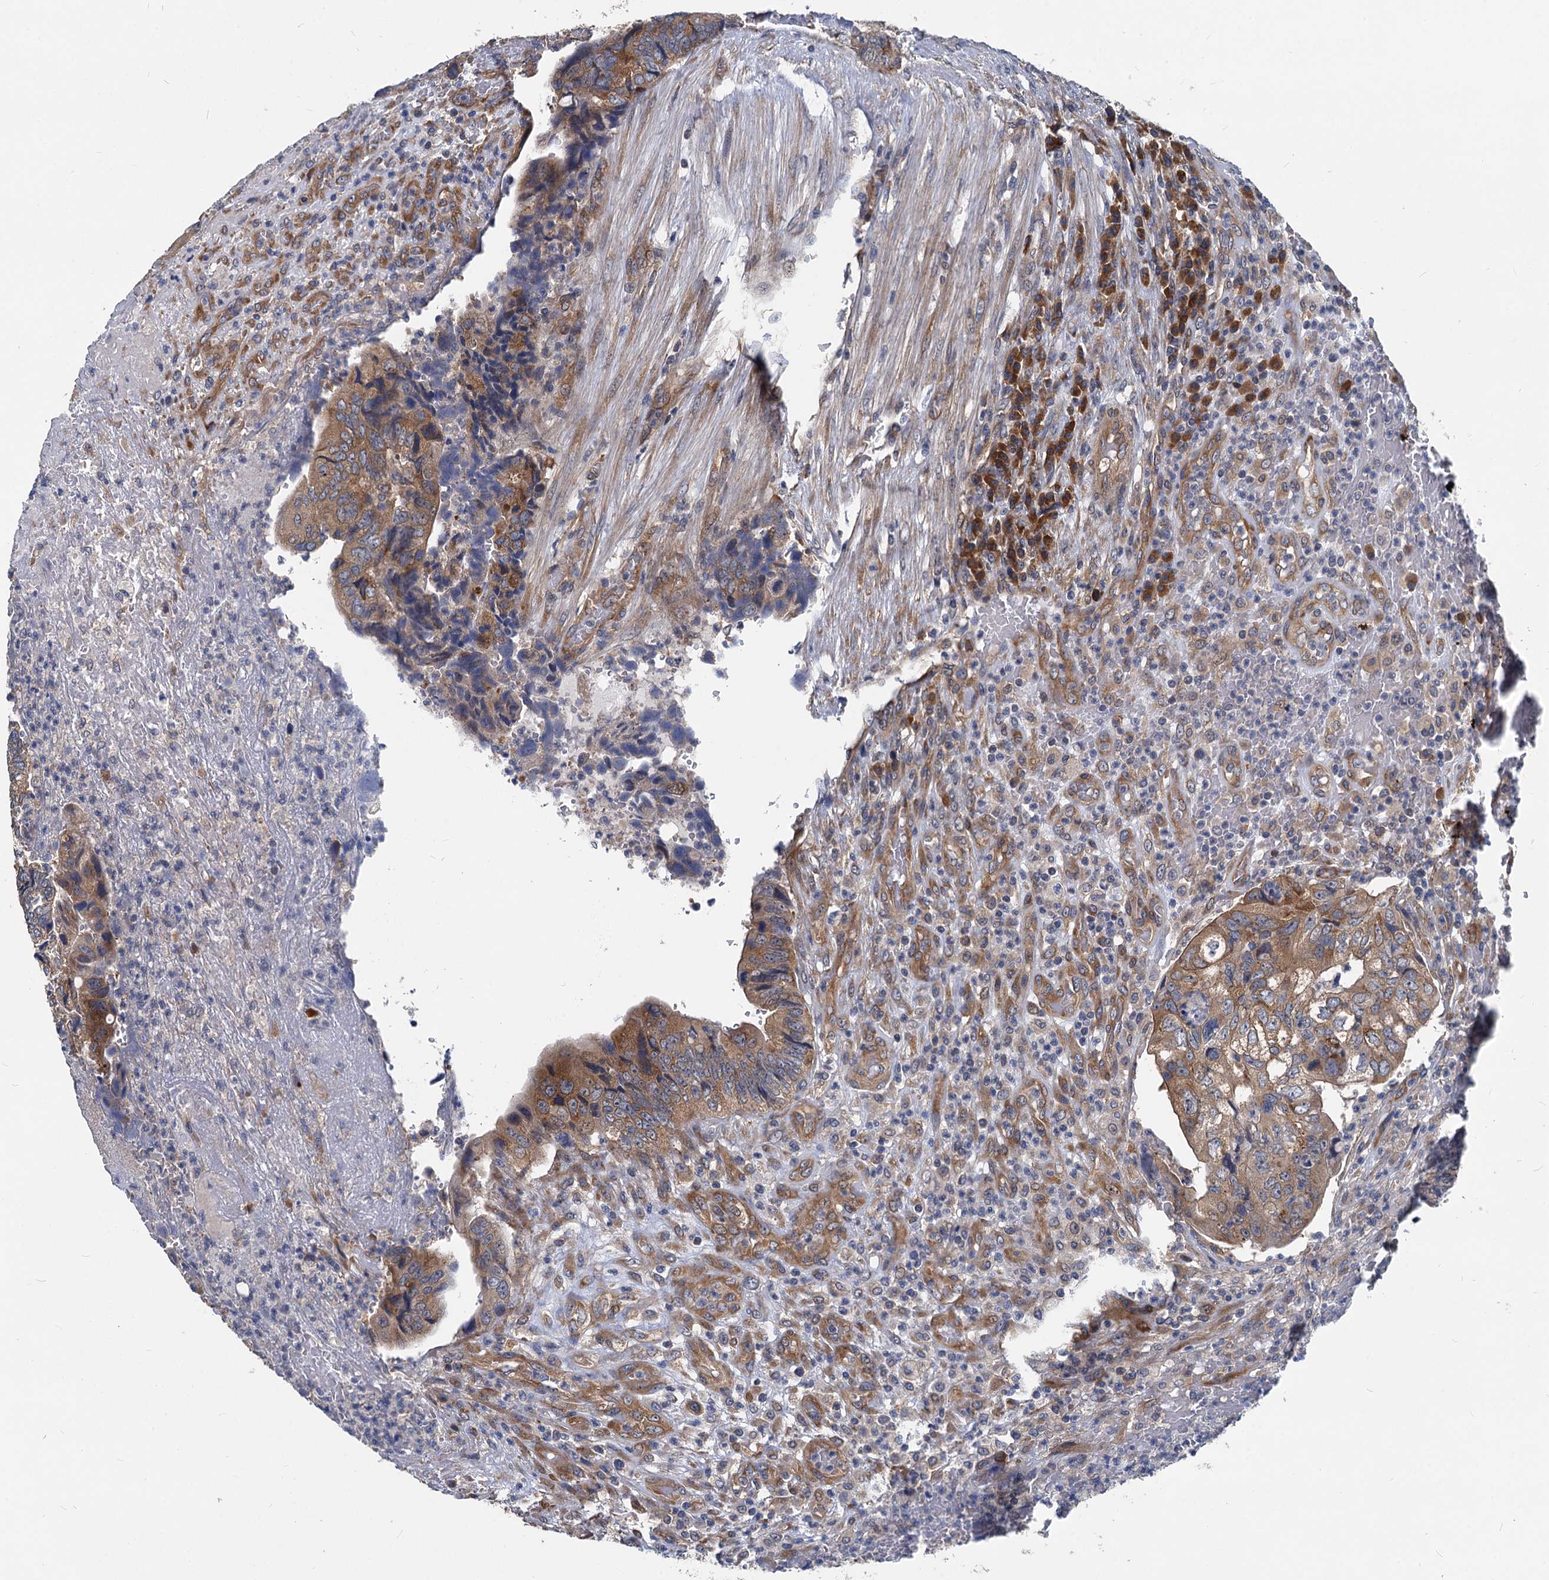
{"staining": {"intensity": "moderate", "quantity": ">75%", "location": "cytoplasmic/membranous"}, "tissue": "colorectal cancer", "cell_type": "Tumor cells", "image_type": "cancer", "snomed": [{"axis": "morphology", "description": "Adenocarcinoma, NOS"}, {"axis": "topography", "description": "Colon"}], "caption": "An image of colorectal adenocarcinoma stained for a protein displays moderate cytoplasmic/membranous brown staining in tumor cells.", "gene": "EIF2B2", "patient": {"sex": "female", "age": 67}}